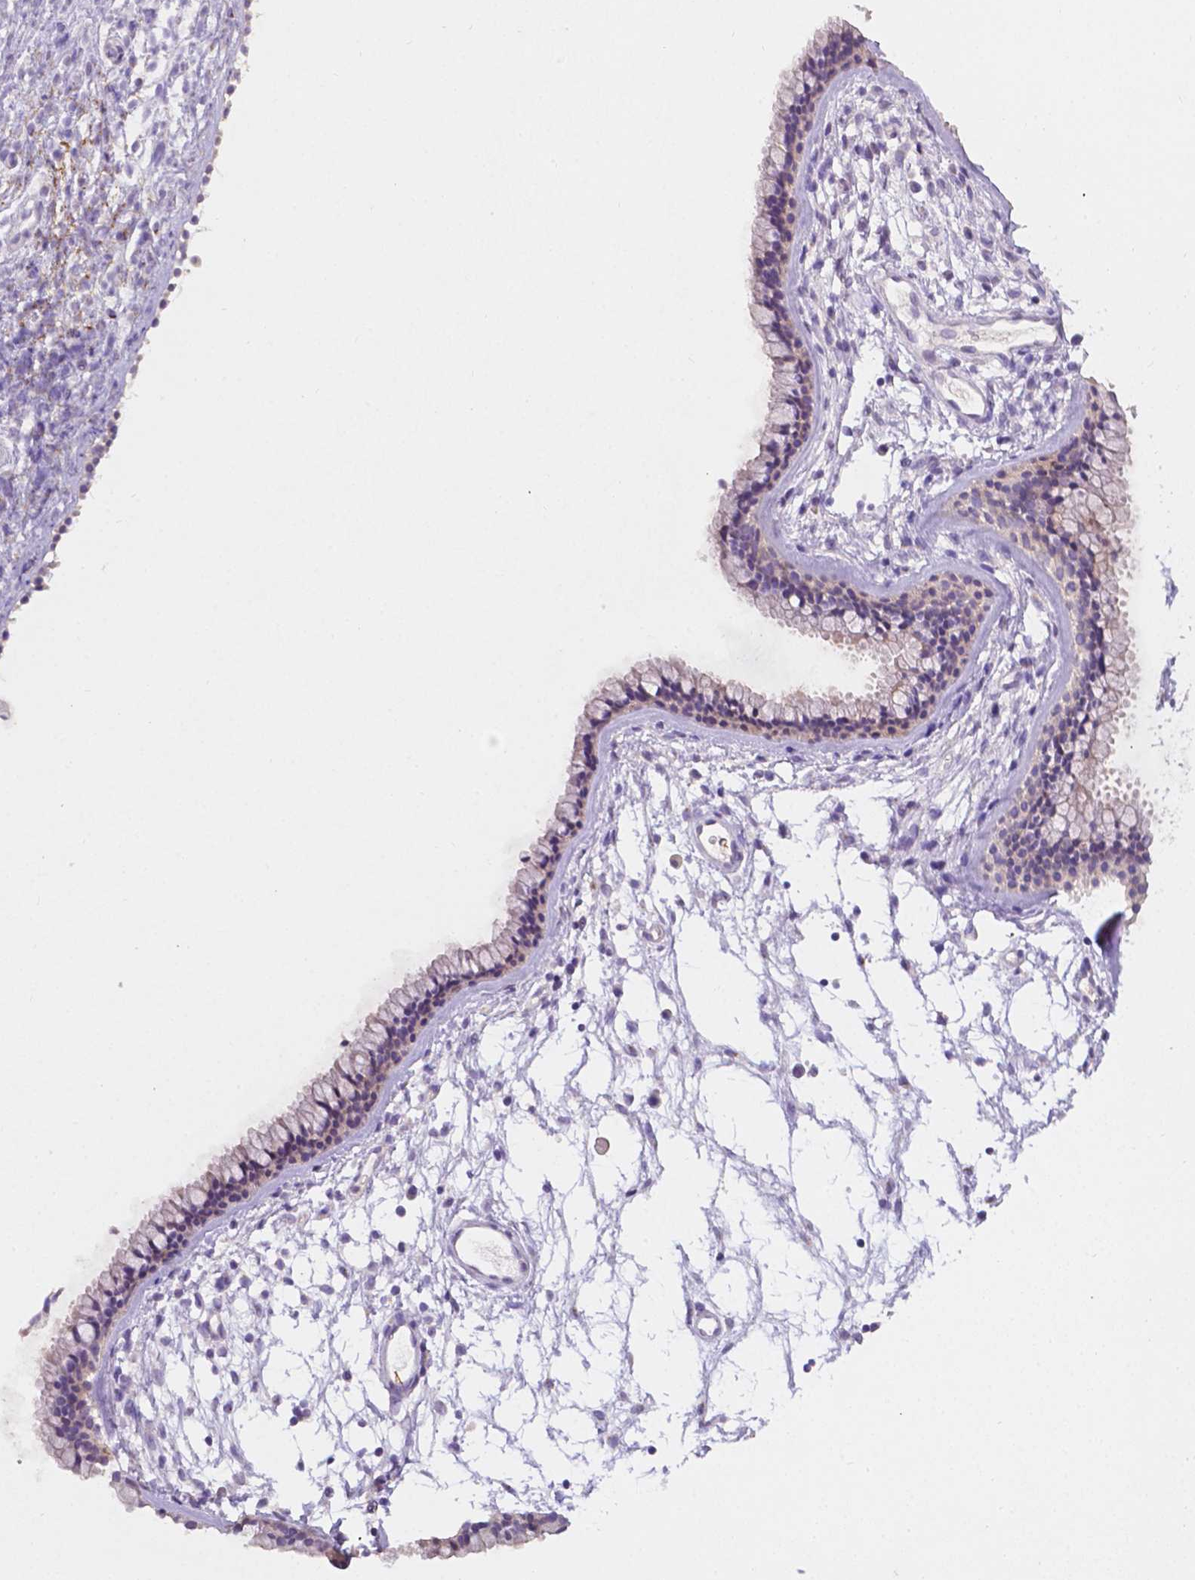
{"staining": {"intensity": "negative", "quantity": "none", "location": "none"}, "tissue": "nasopharynx", "cell_type": "Respiratory epithelial cells", "image_type": "normal", "snomed": [{"axis": "morphology", "description": "Normal tissue, NOS"}, {"axis": "topography", "description": "Nasopharynx"}], "caption": "Human nasopharynx stained for a protein using immunohistochemistry (IHC) reveals no positivity in respiratory epithelial cells.", "gene": "EGFR", "patient": {"sex": "male", "age": 24}}